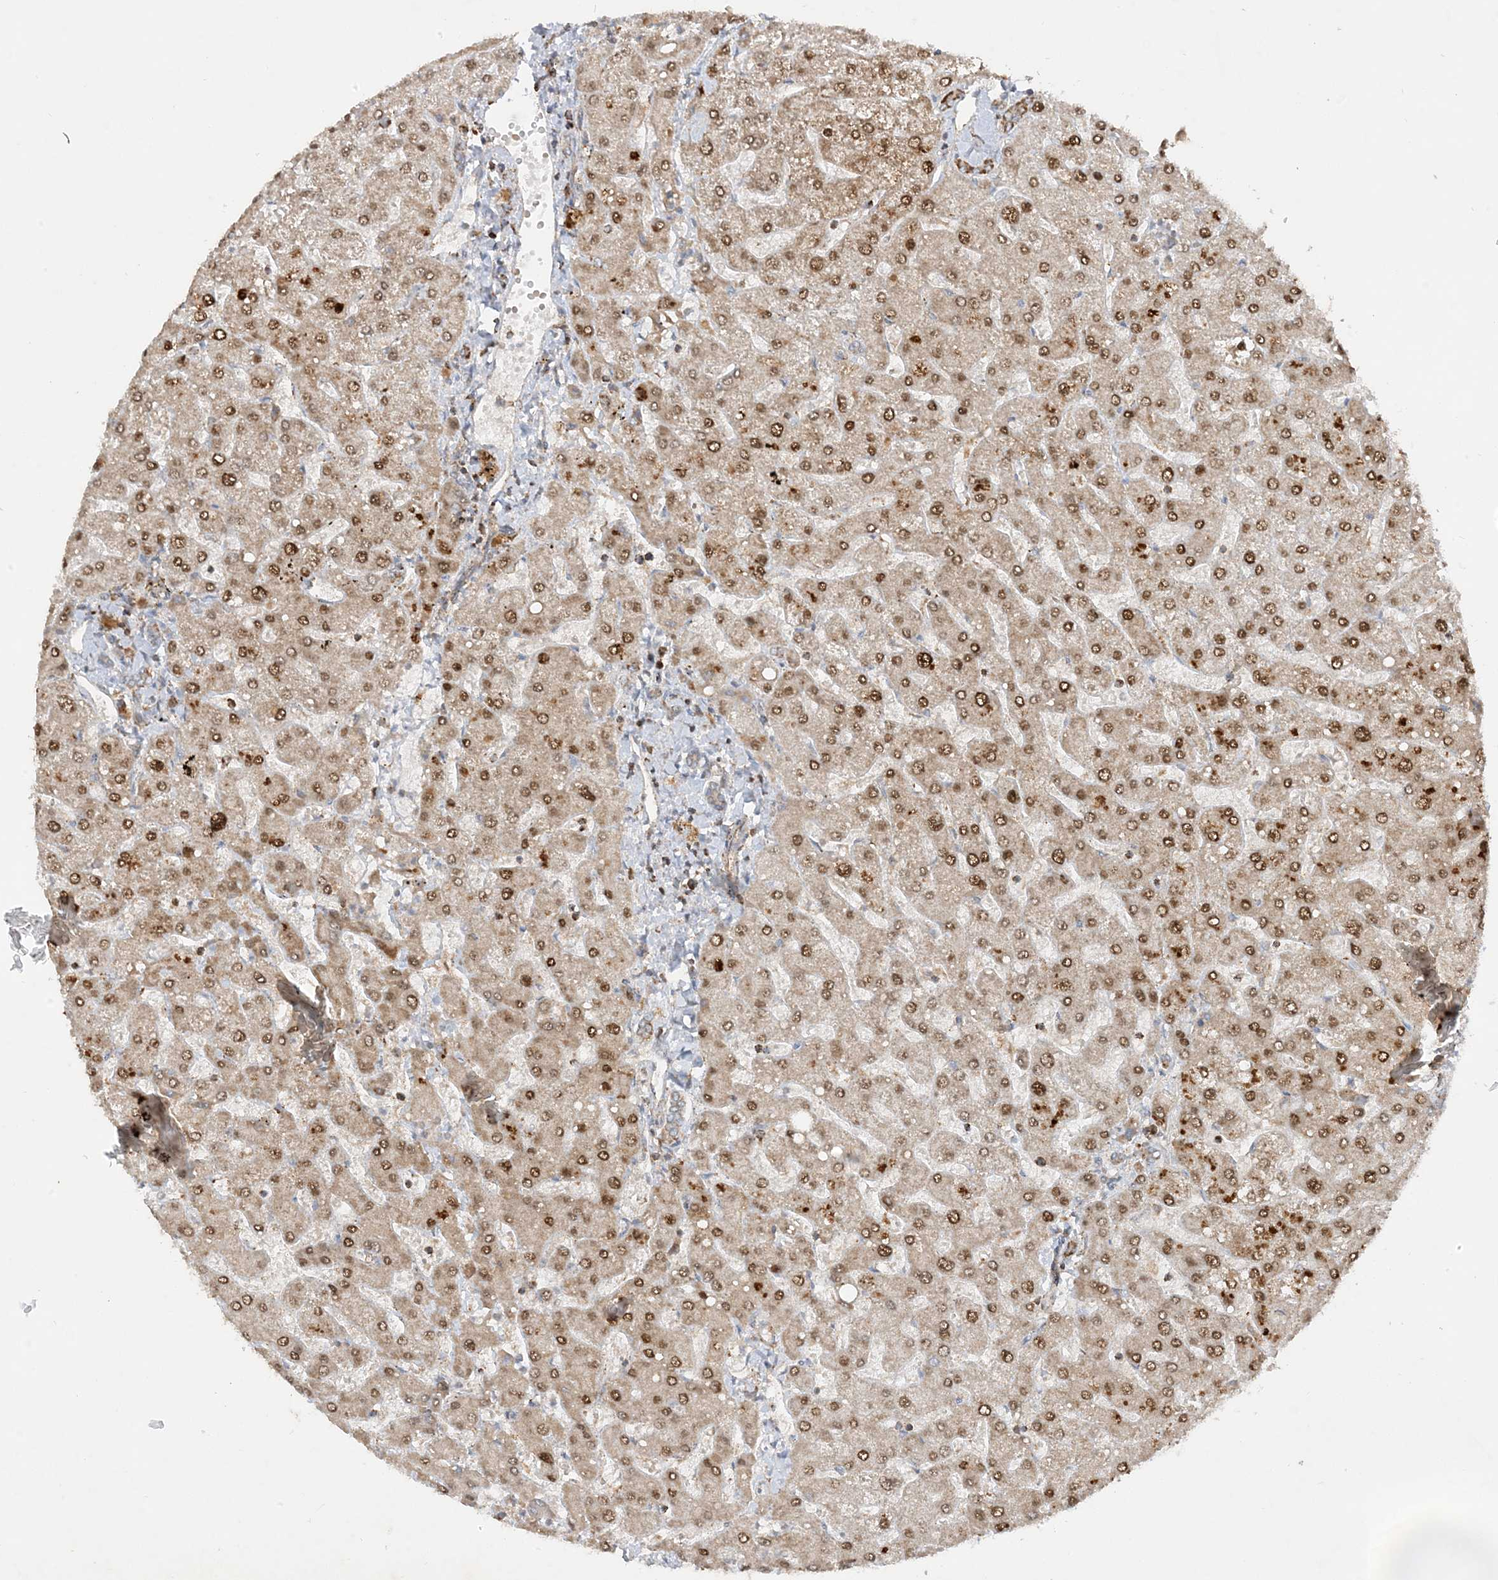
{"staining": {"intensity": "weak", "quantity": "<25%", "location": "cytoplasmic/membranous"}, "tissue": "liver", "cell_type": "Cholangiocytes", "image_type": "normal", "snomed": [{"axis": "morphology", "description": "Normal tissue, NOS"}, {"axis": "topography", "description": "Liver"}], "caption": "Liver was stained to show a protein in brown. There is no significant staining in cholangiocytes. The staining was performed using DAB (3,3'-diaminobenzidine) to visualize the protein expression in brown, while the nuclei were stained in blue with hematoxylin (Magnification: 20x).", "gene": "NDUFAF3", "patient": {"sex": "male", "age": 55}}